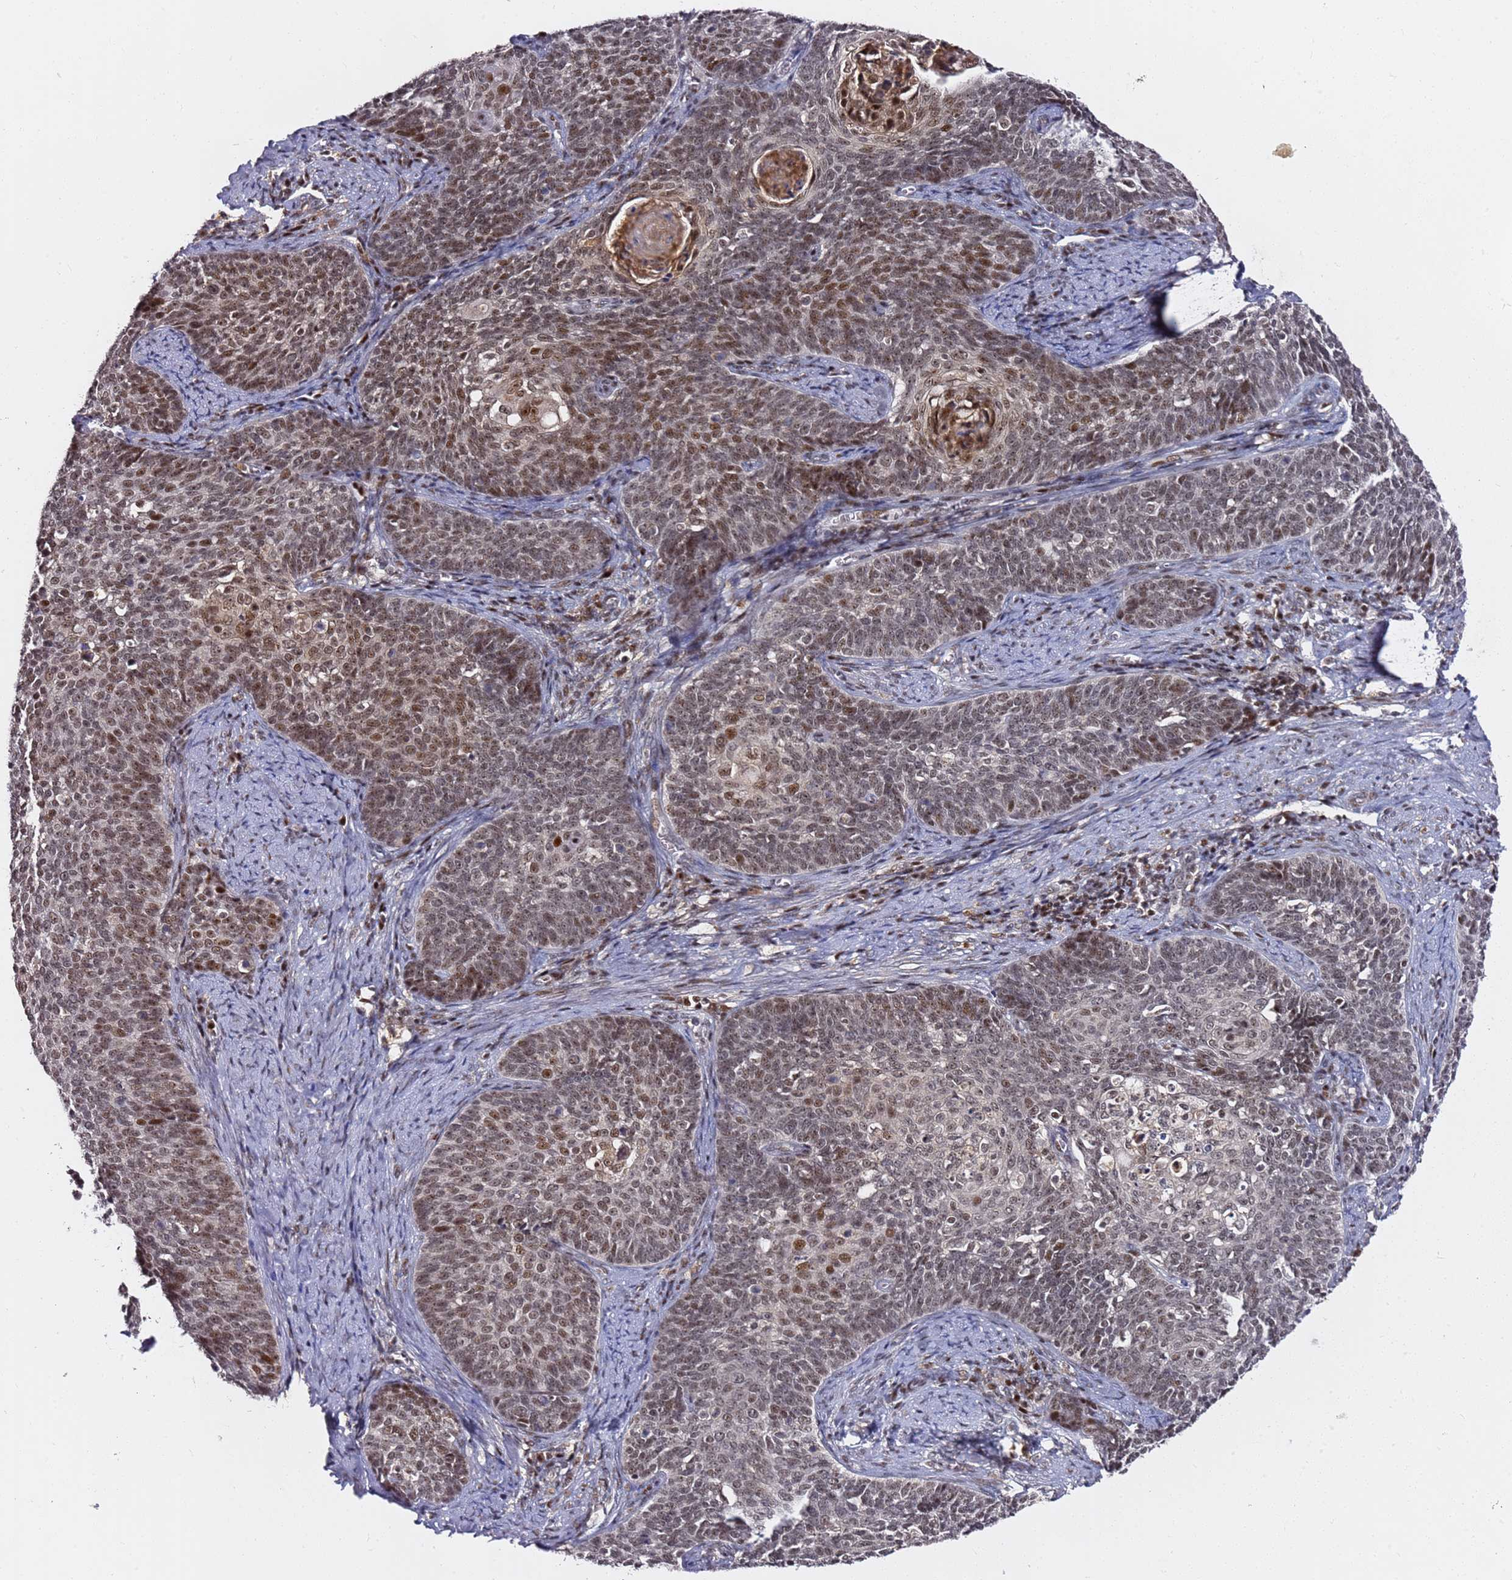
{"staining": {"intensity": "moderate", "quantity": ">75%", "location": "nuclear"}, "tissue": "cervical cancer", "cell_type": "Tumor cells", "image_type": "cancer", "snomed": [{"axis": "morphology", "description": "Normal tissue, NOS"}, {"axis": "morphology", "description": "Squamous cell carcinoma, NOS"}, {"axis": "topography", "description": "Cervix"}], "caption": "This photomicrograph displays immunohistochemistry staining of cervical cancer, with medium moderate nuclear expression in about >75% of tumor cells.", "gene": "FCF1", "patient": {"sex": "female", "age": 39}}